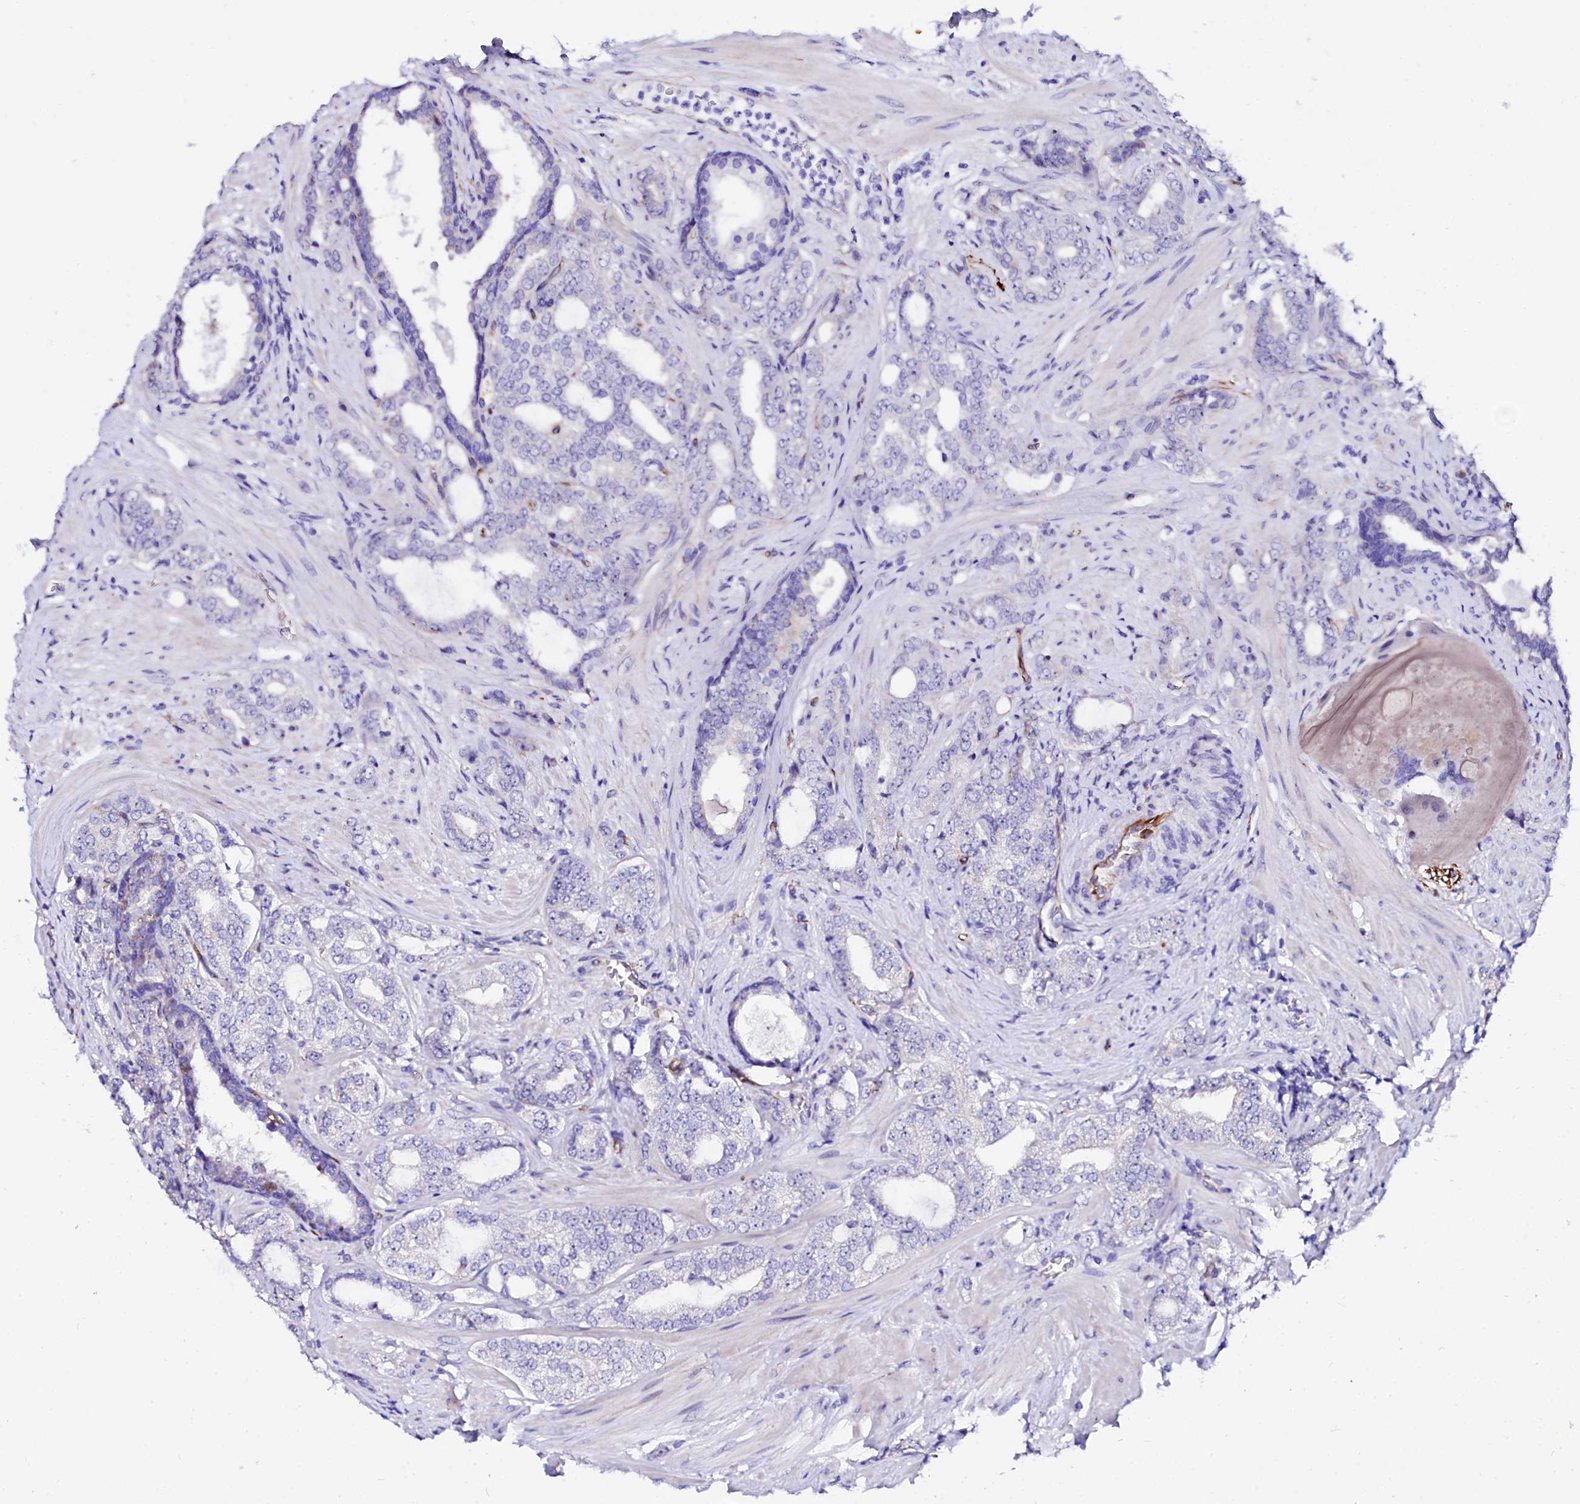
{"staining": {"intensity": "negative", "quantity": "none", "location": "none"}, "tissue": "prostate cancer", "cell_type": "Tumor cells", "image_type": "cancer", "snomed": [{"axis": "morphology", "description": "Adenocarcinoma, High grade"}, {"axis": "topography", "description": "Prostate"}], "caption": "Adenocarcinoma (high-grade) (prostate) was stained to show a protein in brown. There is no significant positivity in tumor cells. (Stains: DAB (3,3'-diaminobenzidine) immunohistochemistry (IHC) with hematoxylin counter stain, Microscopy: brightfield microscopy at high magnification).", "gene": "SFR1", "patient": {"sex": "male", "age": 64}}